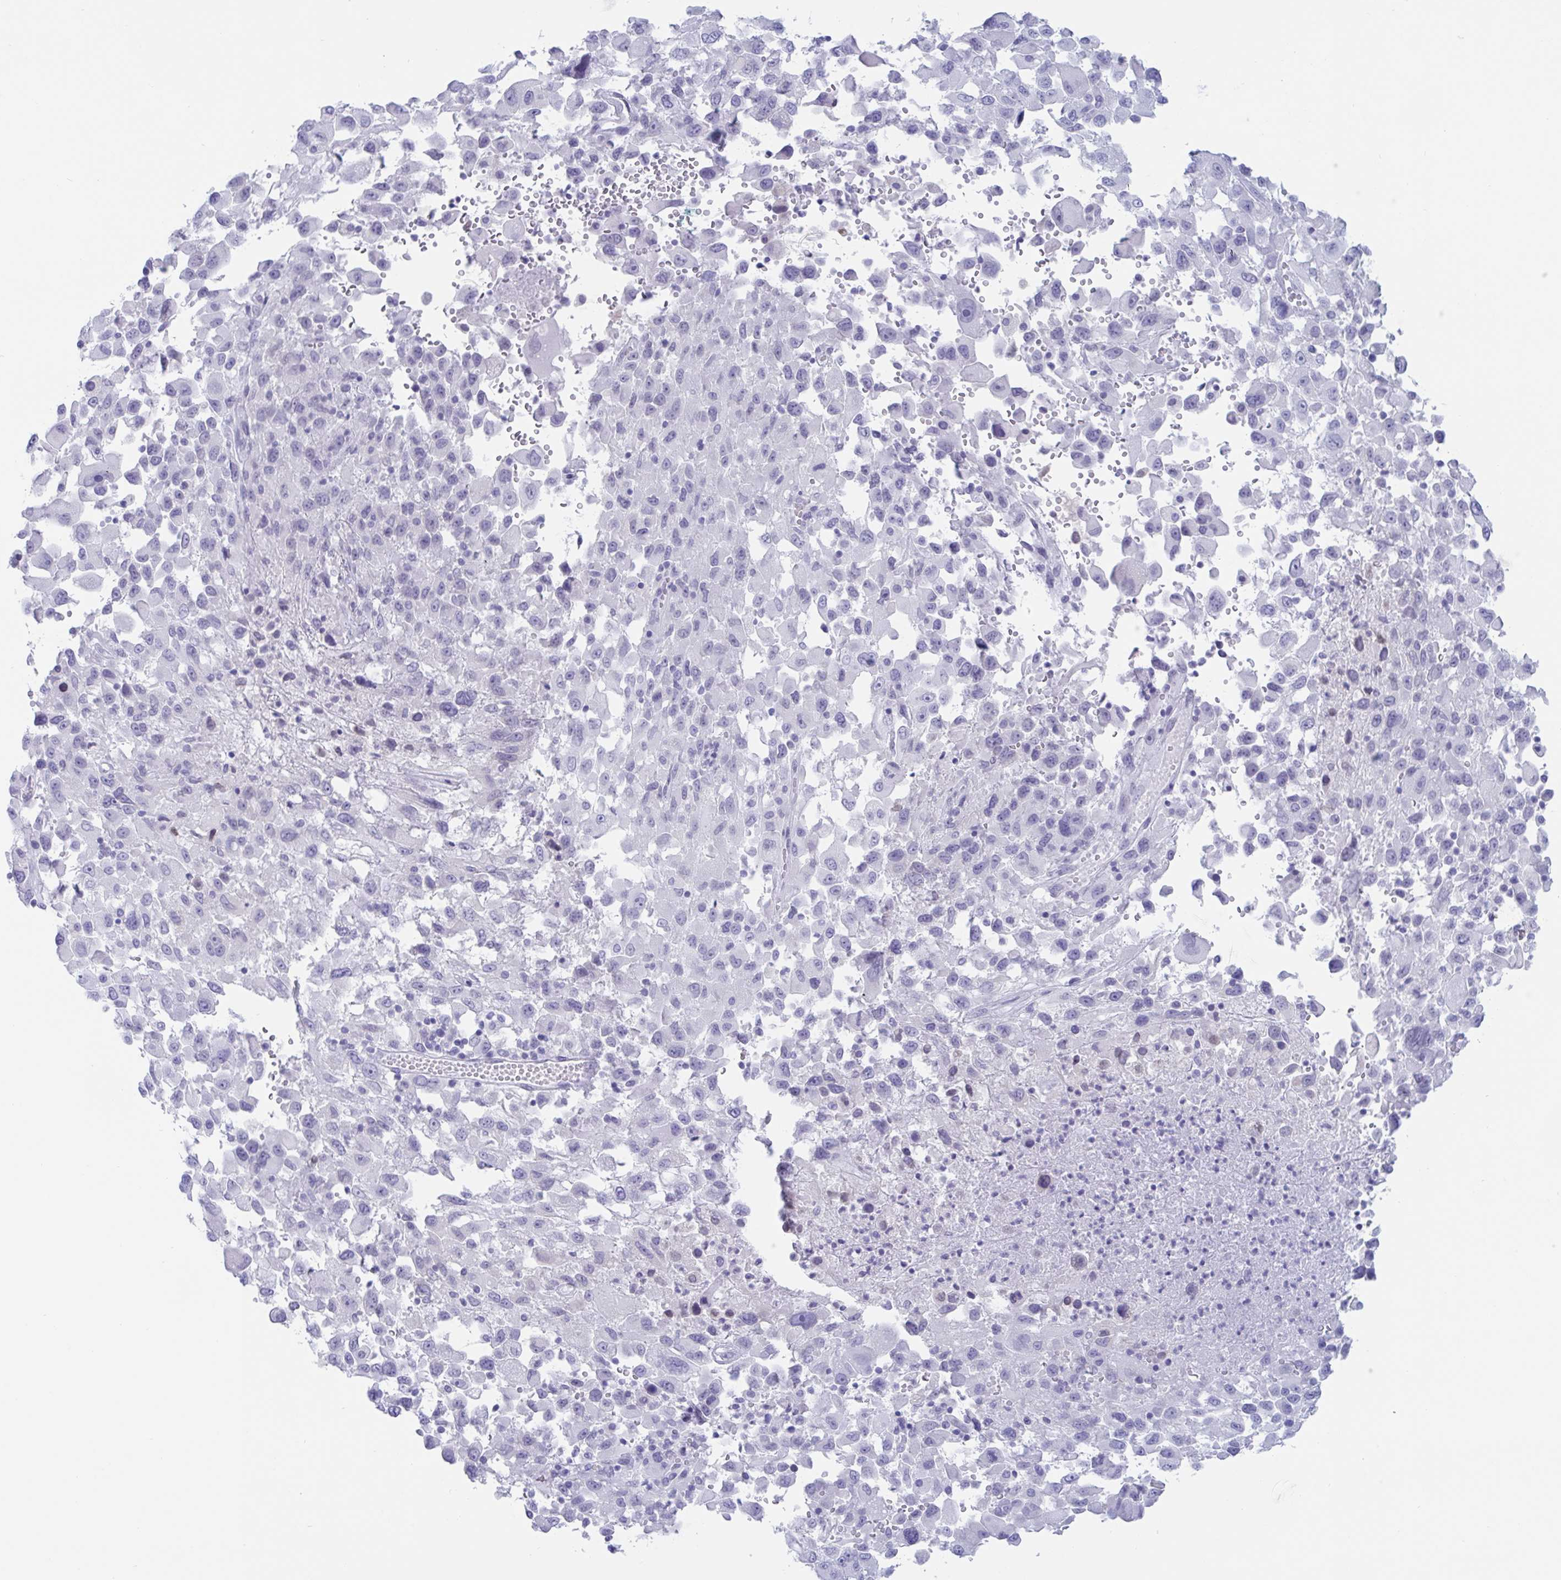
{"staining": {"intensity": "negative", "quantity": "none", "location": "none"}, "tissue": "melanoma", "cell_type": "Tumor cells", "image_type": "cancer", "snomed": [{"axis": "morphology", "description": "Malignant melanoma, Metastatic site"}, {"axis": "topography", "description": "Soft tissue"}], "caption": "A photomicrograph of human malignant melanoma (metastatic site) is negative for staining in tumor cells.", "gene": "CDX4", "patient": {"sex": "male", "age": 50}}